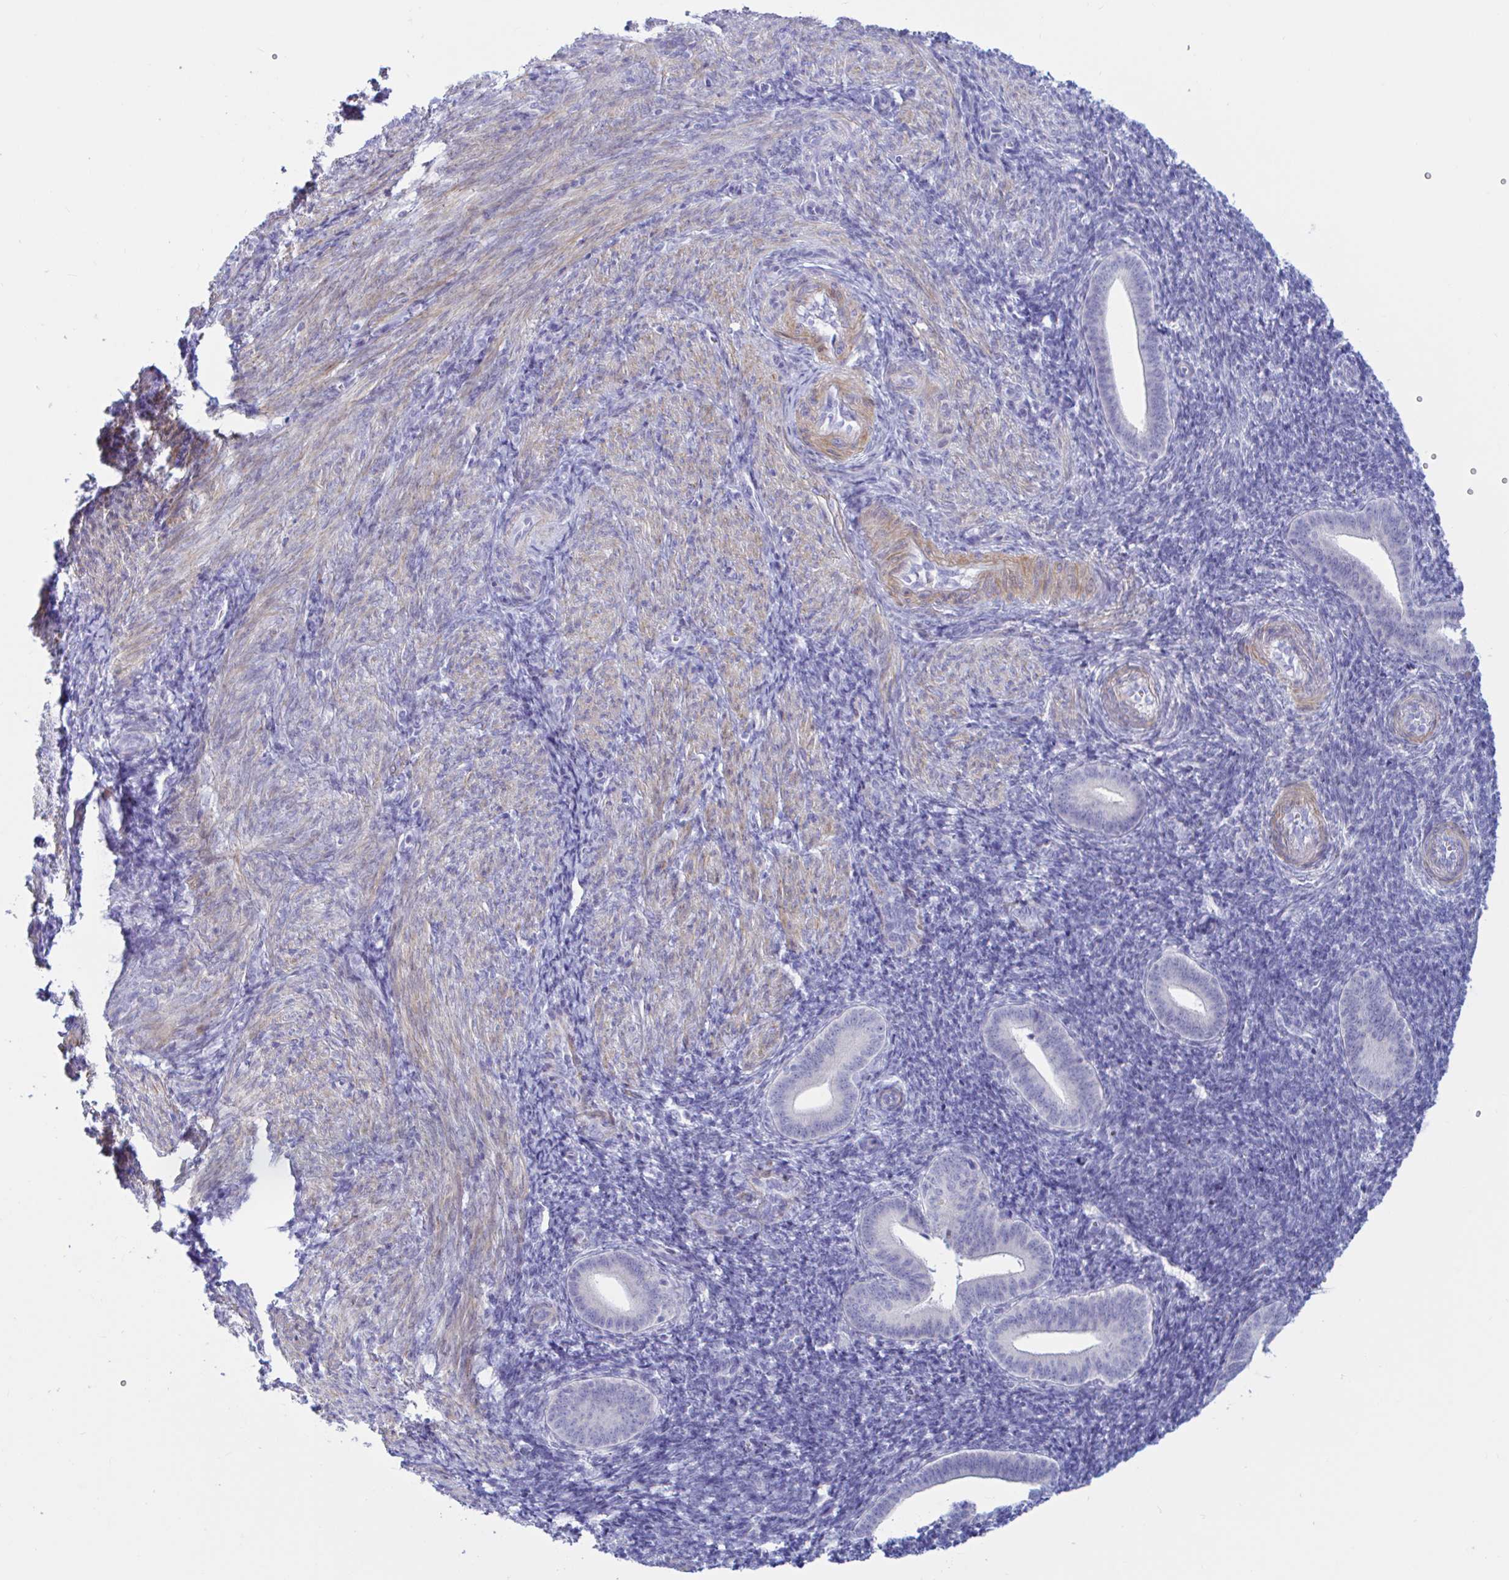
{"staining": {"intensity": "negative", "quantity": "none", "location": "none"}, "tissue": "endometrium", "cell_type": "Cells in endometrial stroma", "image_type": "normal", "snomed": [{"axis": "morphology", "description": "Normal tissue, NOS"}, {"axis": "topography", "description": "Endometrium"}], "caption": "The micrograph demonstrates no staining of cells in endometrial stroma in benign endometrium. (Brightfield microscopy of DAB (3,3'-diaminobenzidine) IHC at high magnification).", "gene": "ENSG00000271254", "patient": {"sex": "female", "age": 25}}